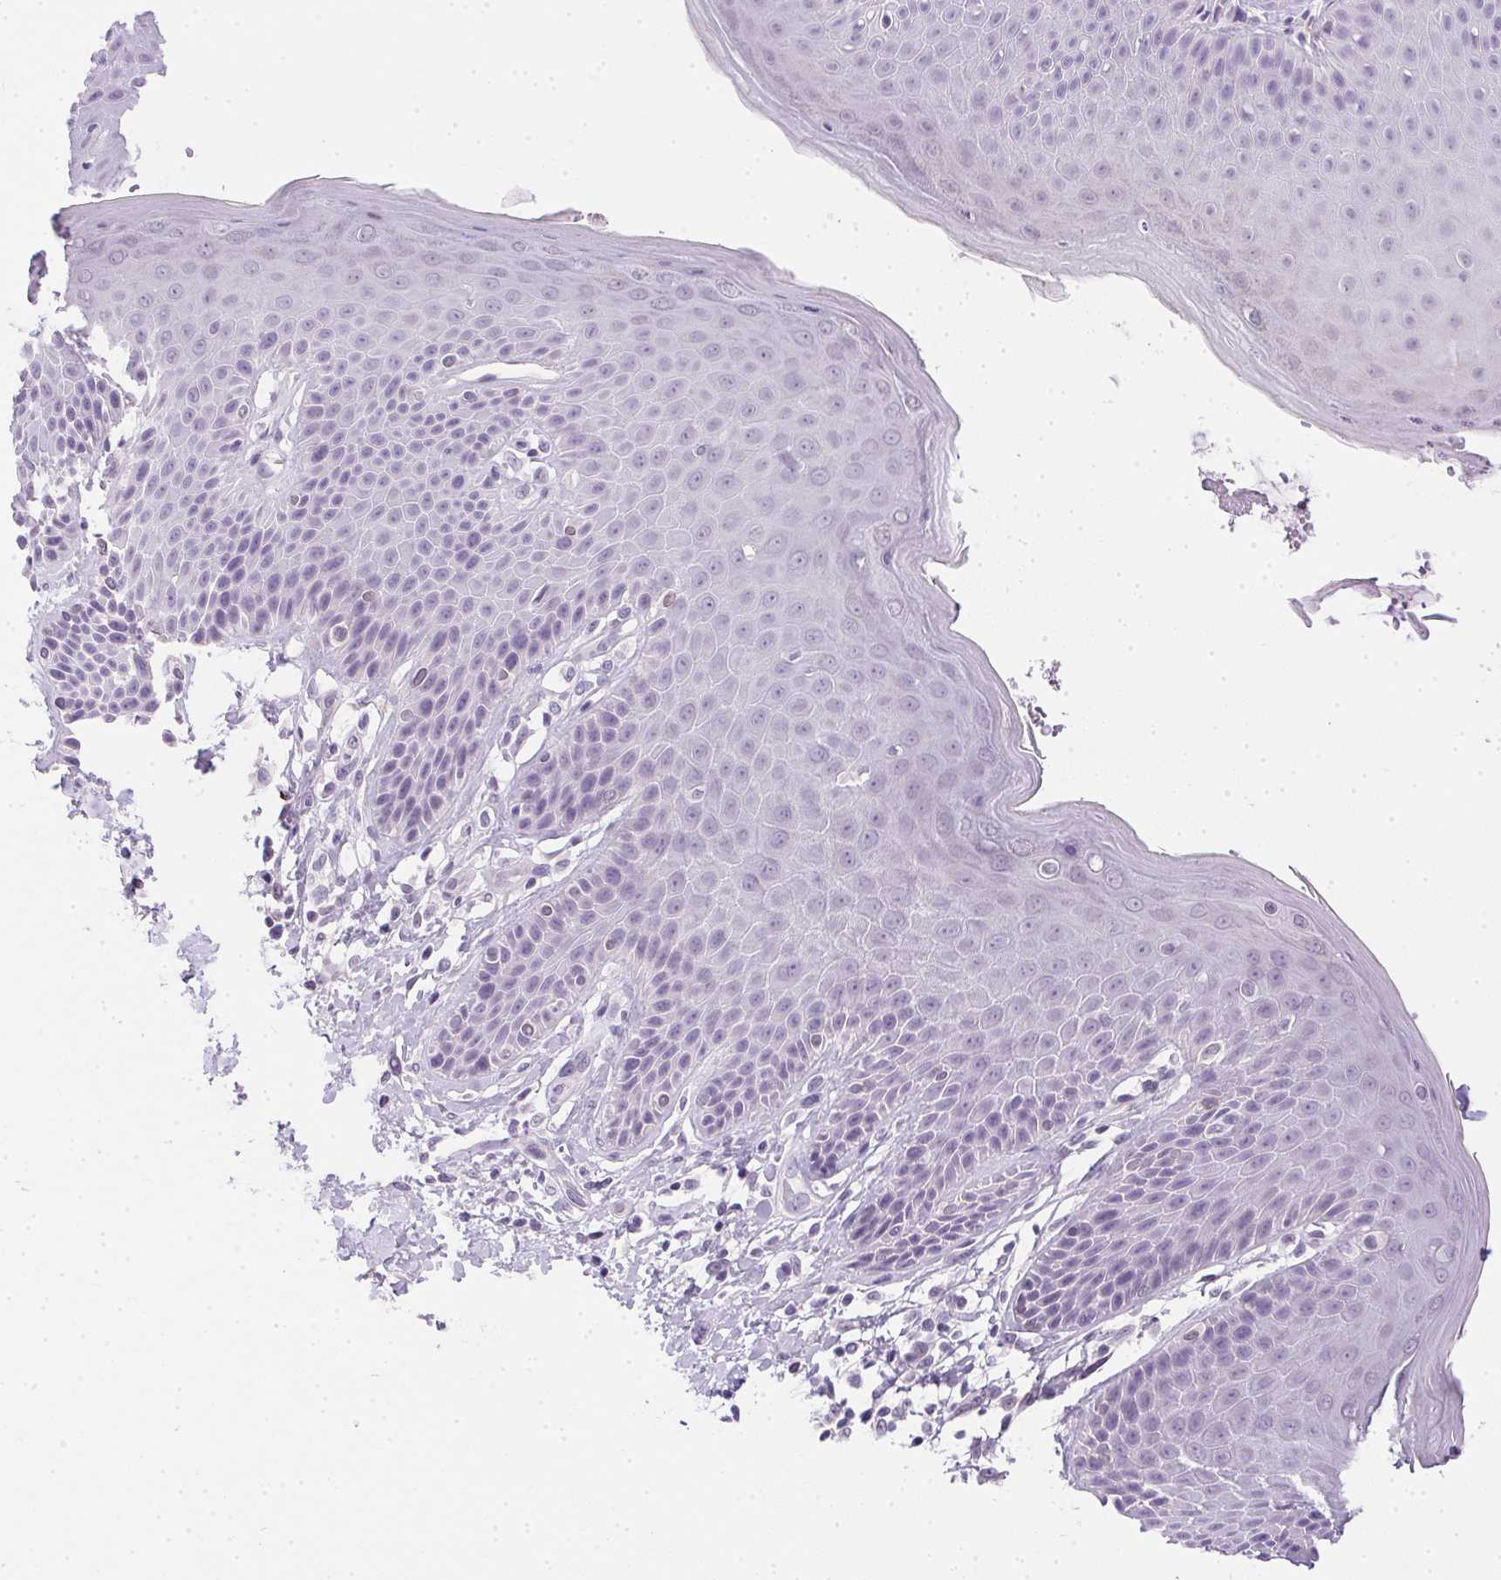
{"staining": {"intensity": "negative", "quantity": "none", "location": "none"}, "tissue": "skin", "cell_type": "Epidermal cells", "image_type": "normal", "snomed": [{"axis": "morphology", "description": "Normal tissue, NOS"}, {"axis": "topography", "description": "Anal"}, {"axis": "topography", "description": "Peripheral nerve tissue"}], "caption": "An immunohistochemistry (IHC) image of unremarkable skin is shown. There is no staining in epidermal cells of skin. (Immunohistochemistry, brightfield microscopy, high magnification).", "gene": "PRL", "patient": {"sex": "male", "age": 51}}